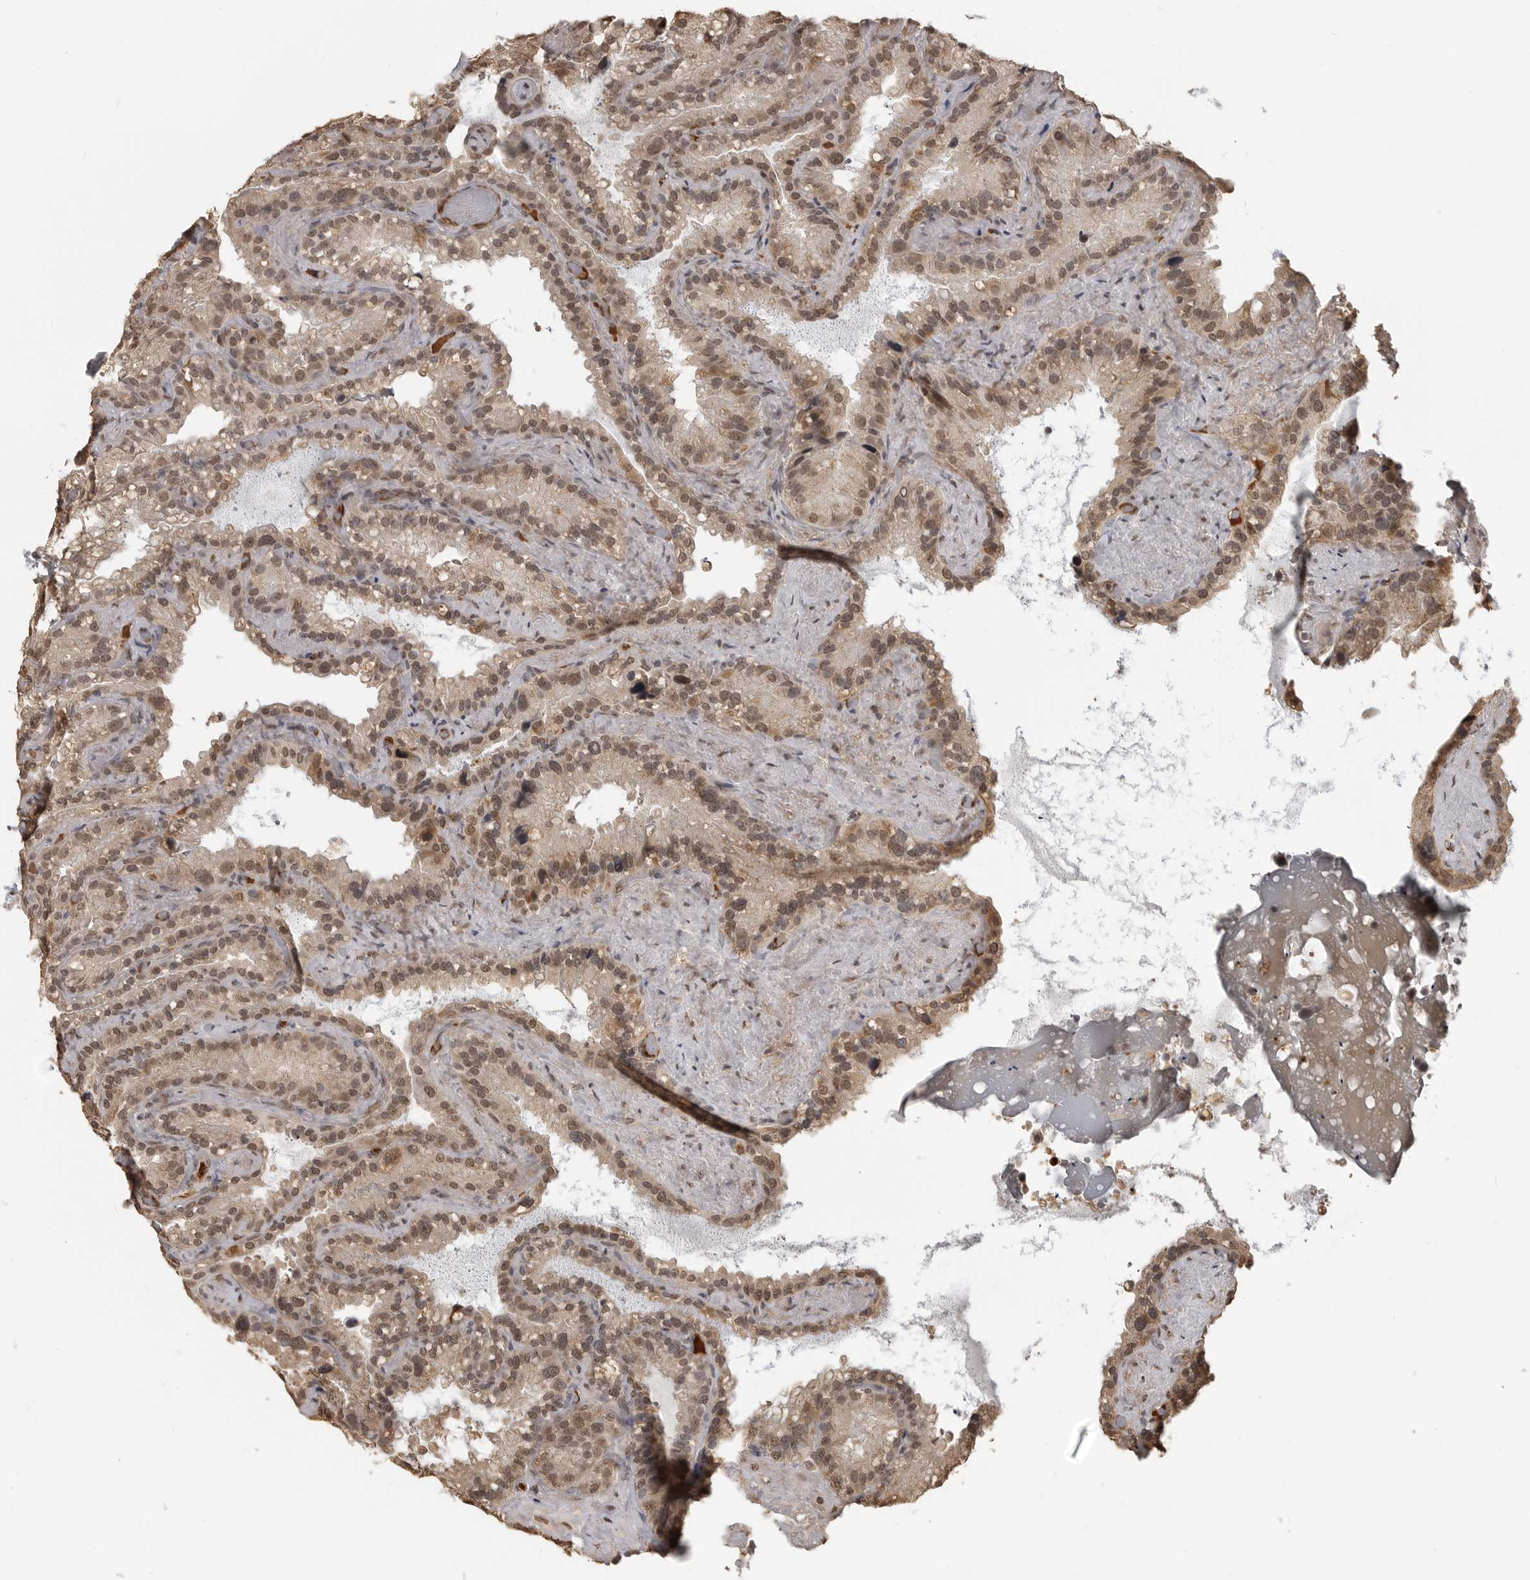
{"staining": {"intensity": "moderate", "quantity": ">75%", "location": "nuclear"}, "tissue": "seminal vesicle", "cell_type": "Glandular cells", "image_type": "normal", "snomed": [{"axis": "morphology", "description": "Normal tissue, NOS"}, {"axis": "topography", "description": "Prostate"}, {"axis": "topography", "description": "Seminal veicle"}], "caption": "DAB (3,3'-diaminobenzidine) immunohistochemical staining of unremarkable human seminal vesicle reveals moderate nuclear protein expression in about >75% of glandular cells. Nuclei are stained in blue.", "gene": "CLOCK", "patient": {"sex": "male", "age": 68}}